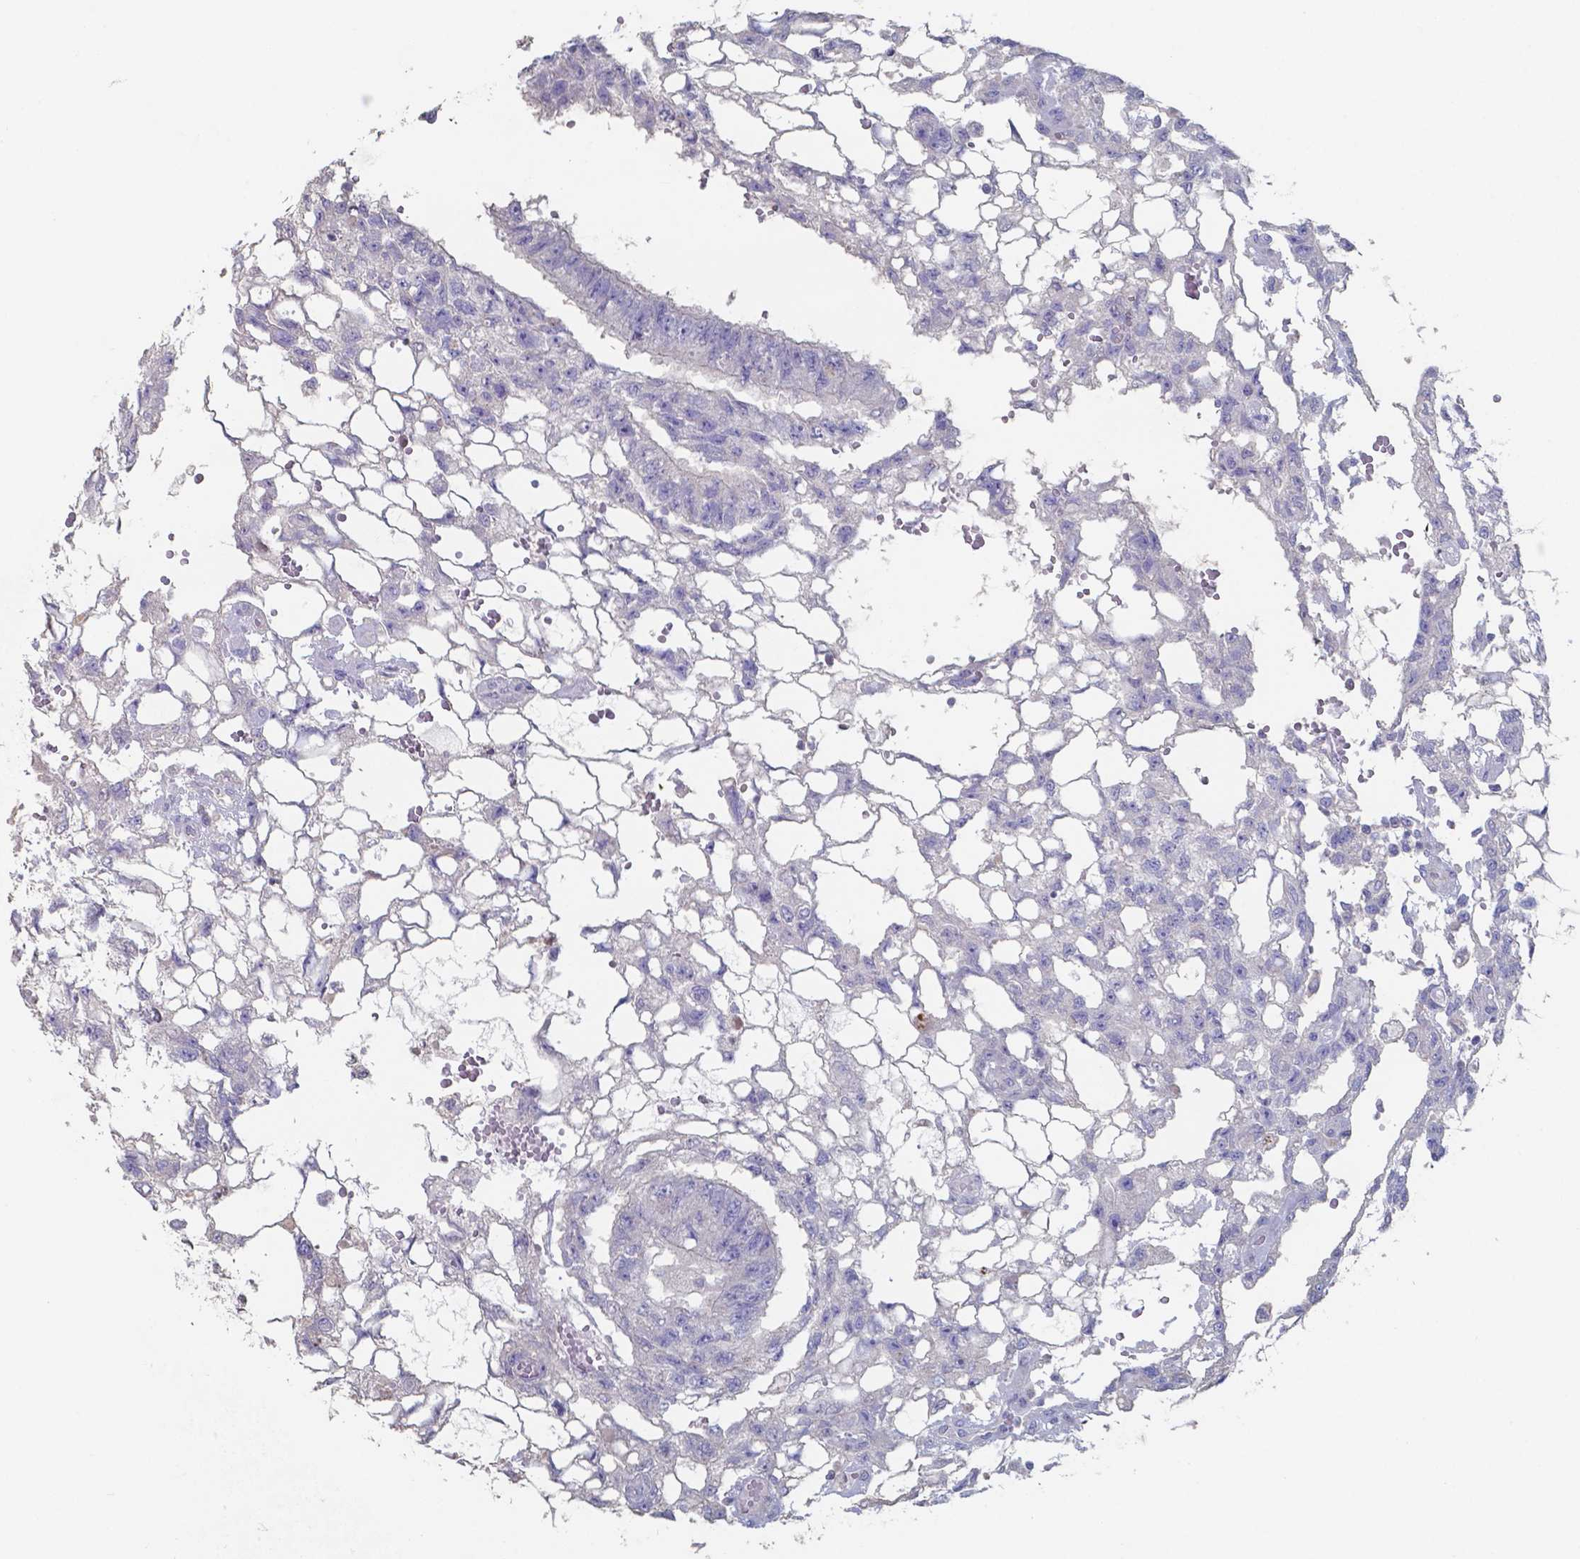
{"staining": {"intensity": "negative", "quantity": "none", "location": "none"}, "tissue": "testis cancer", "cell_type": "Tumor cells", "image_type": "cancer", "snomed": [{"axis": "morphology", "description": "Carcinoma, Embryonal, NOS"}, {"axis": "topography", "description": "Testis"}], "caption": "Immunohistochemical staining of human testis cancer (embryonal carcinoma) displays no significant staining in tumor cells.", "gene": "FOXJ1", "patient": {"sex": "male", "age": 32}}